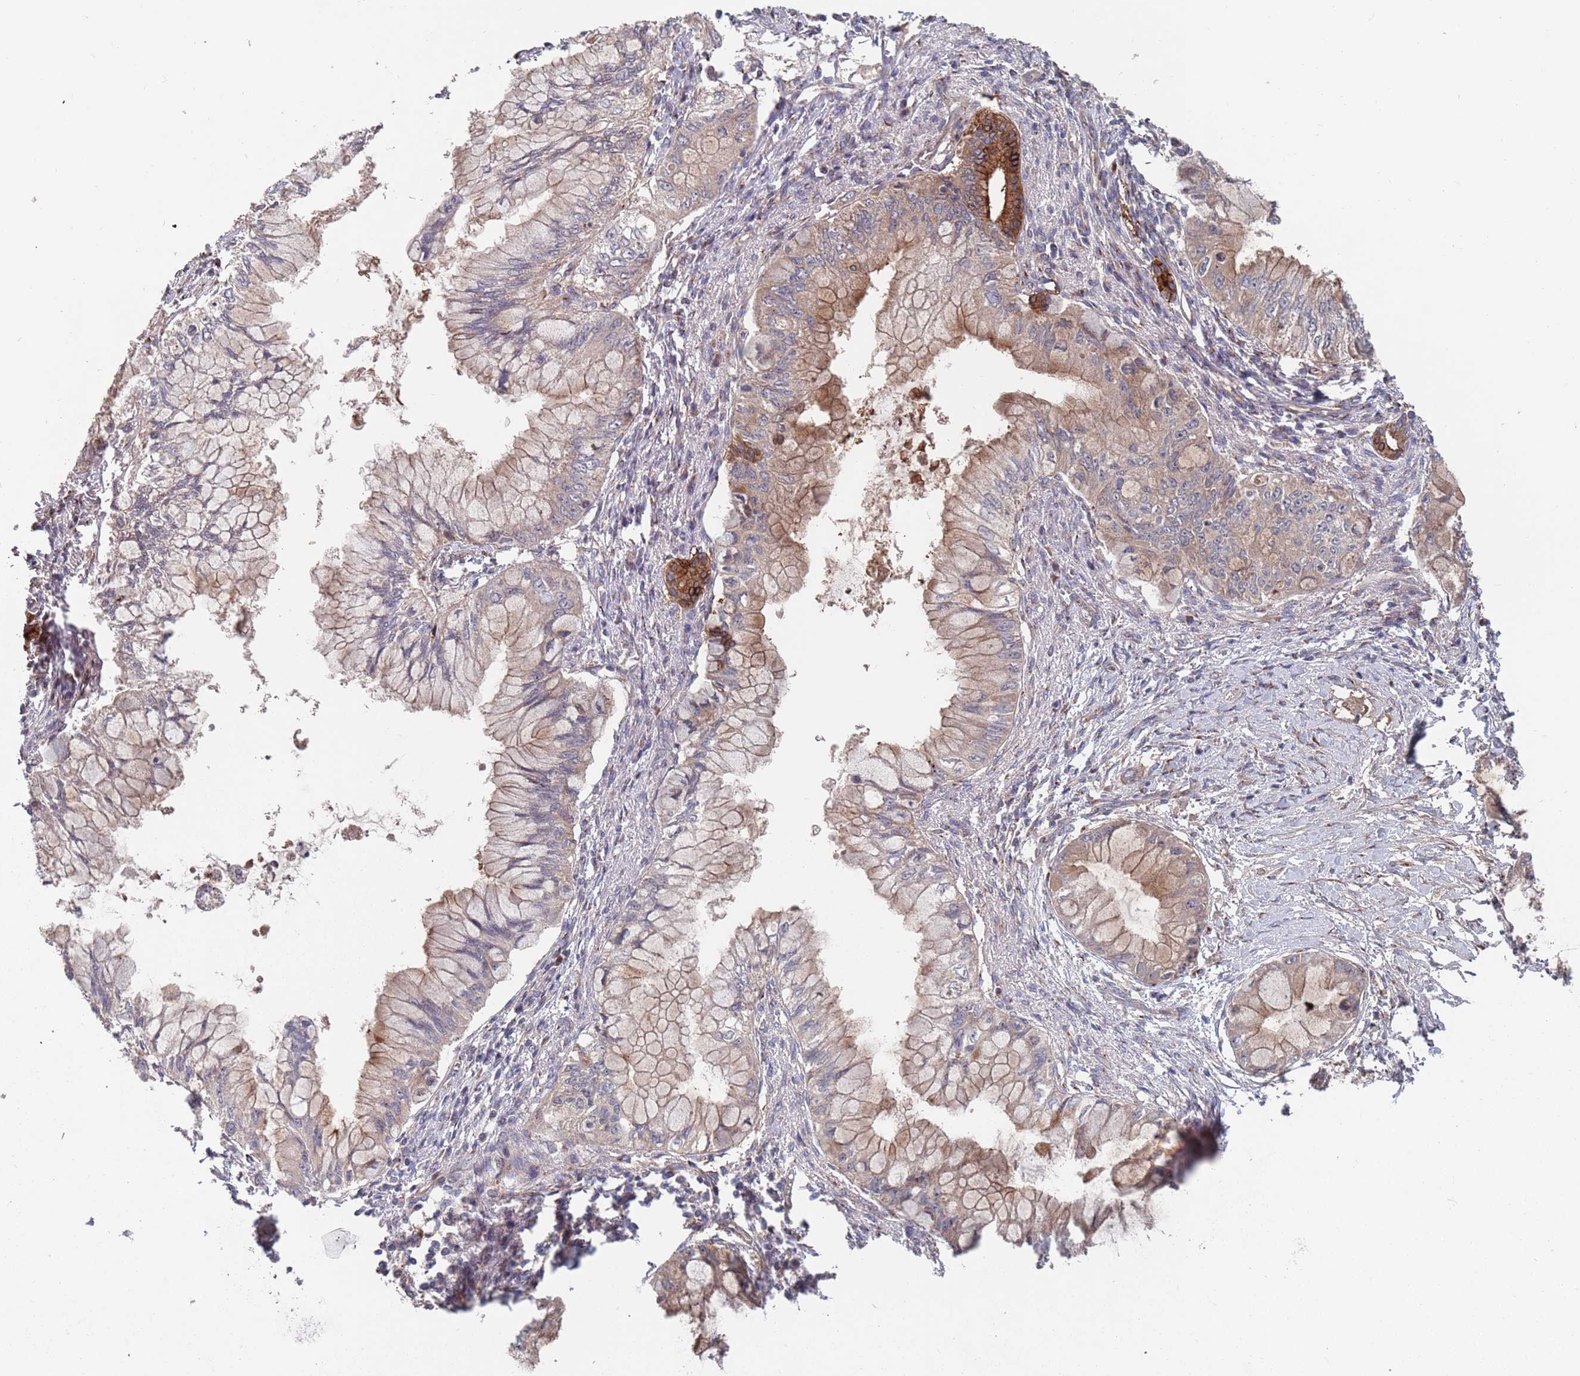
{"staining": {"intensity": "weak", "quantity": "25%-75%", "location": "cytoplasmic/membranous"}, "tissue": "pancreatic cancer", "cell_type": "Tumor cells", "image_type": "cancer", "snomed": [{"axis": "morphology", "description": "Adenocarcinoma, NOS"}, {"axis": "topography", "description": "Pancreas"}], "caption": "Protein staining demonstrates weak cytoplasmic/membranous expression in approximately 25%-75% of tumor cells in pancreatic adenocarcinoma. The staining was performed using DAB (3,3'-diaminobenzidine), with brown indicating positive protein expression. Nuclei are stained blue with hematoxylin.", "gene": "UNC45A", "patient": {"sex": "male", "age": 48}}